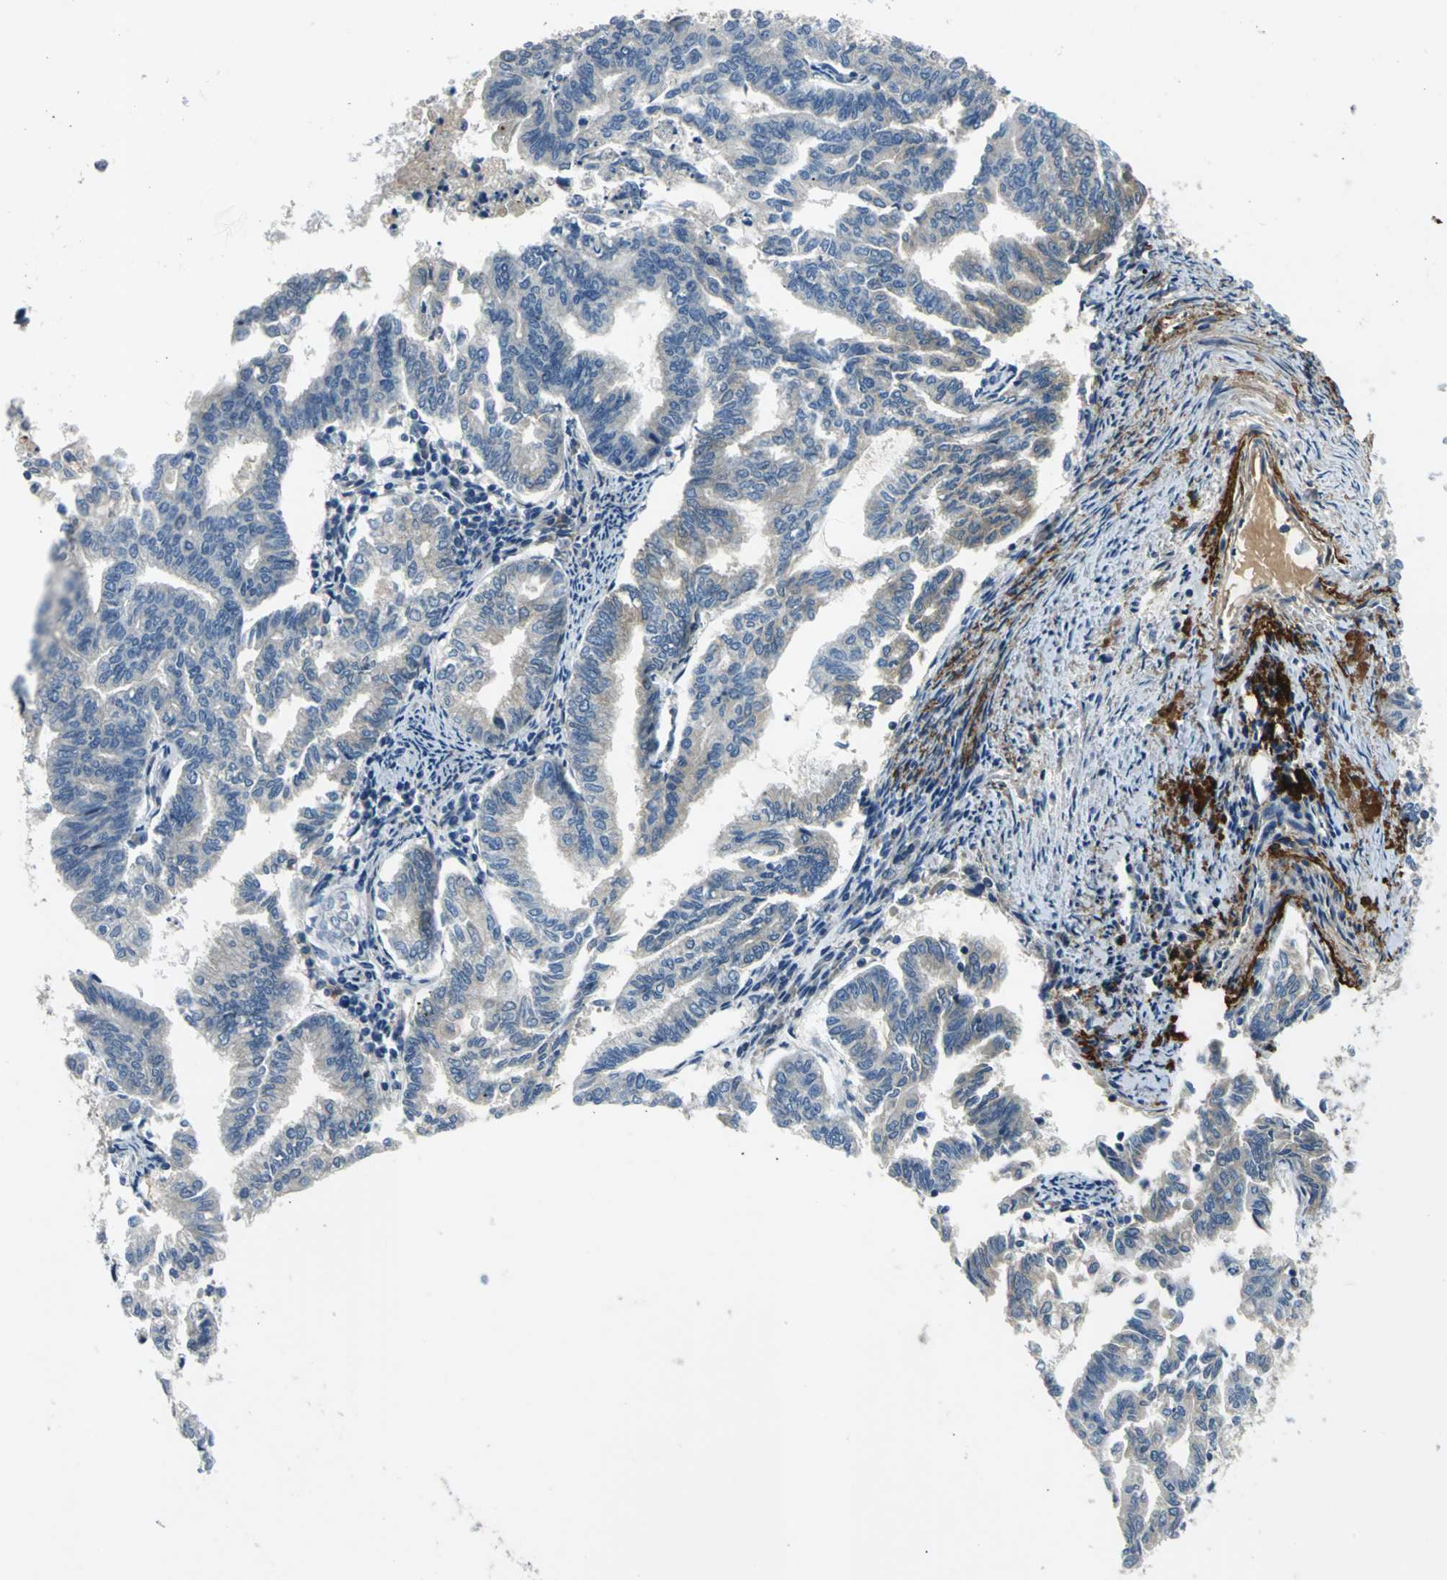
{"staining": {"intensity": "negative", "quantity": "none", "location": "none"}, "tissue": "endometrial cancer", "cell_type": "Tumor cells", "image_type": "cancer", "snomed": [{"axis": "morphology", "description": "Adenocarcinoma, NOS"}, {"axis": "topography", "description": "Endometrium"}], "caption": "A high-resolution photomicrograph shows immunohistochemistry staining of endometrial cancer (adenocarcinoma), which displays no significant positivity in tumor cells.", "gene": "SLC16A7", "patient": {"sex": "female", "age": 79}}